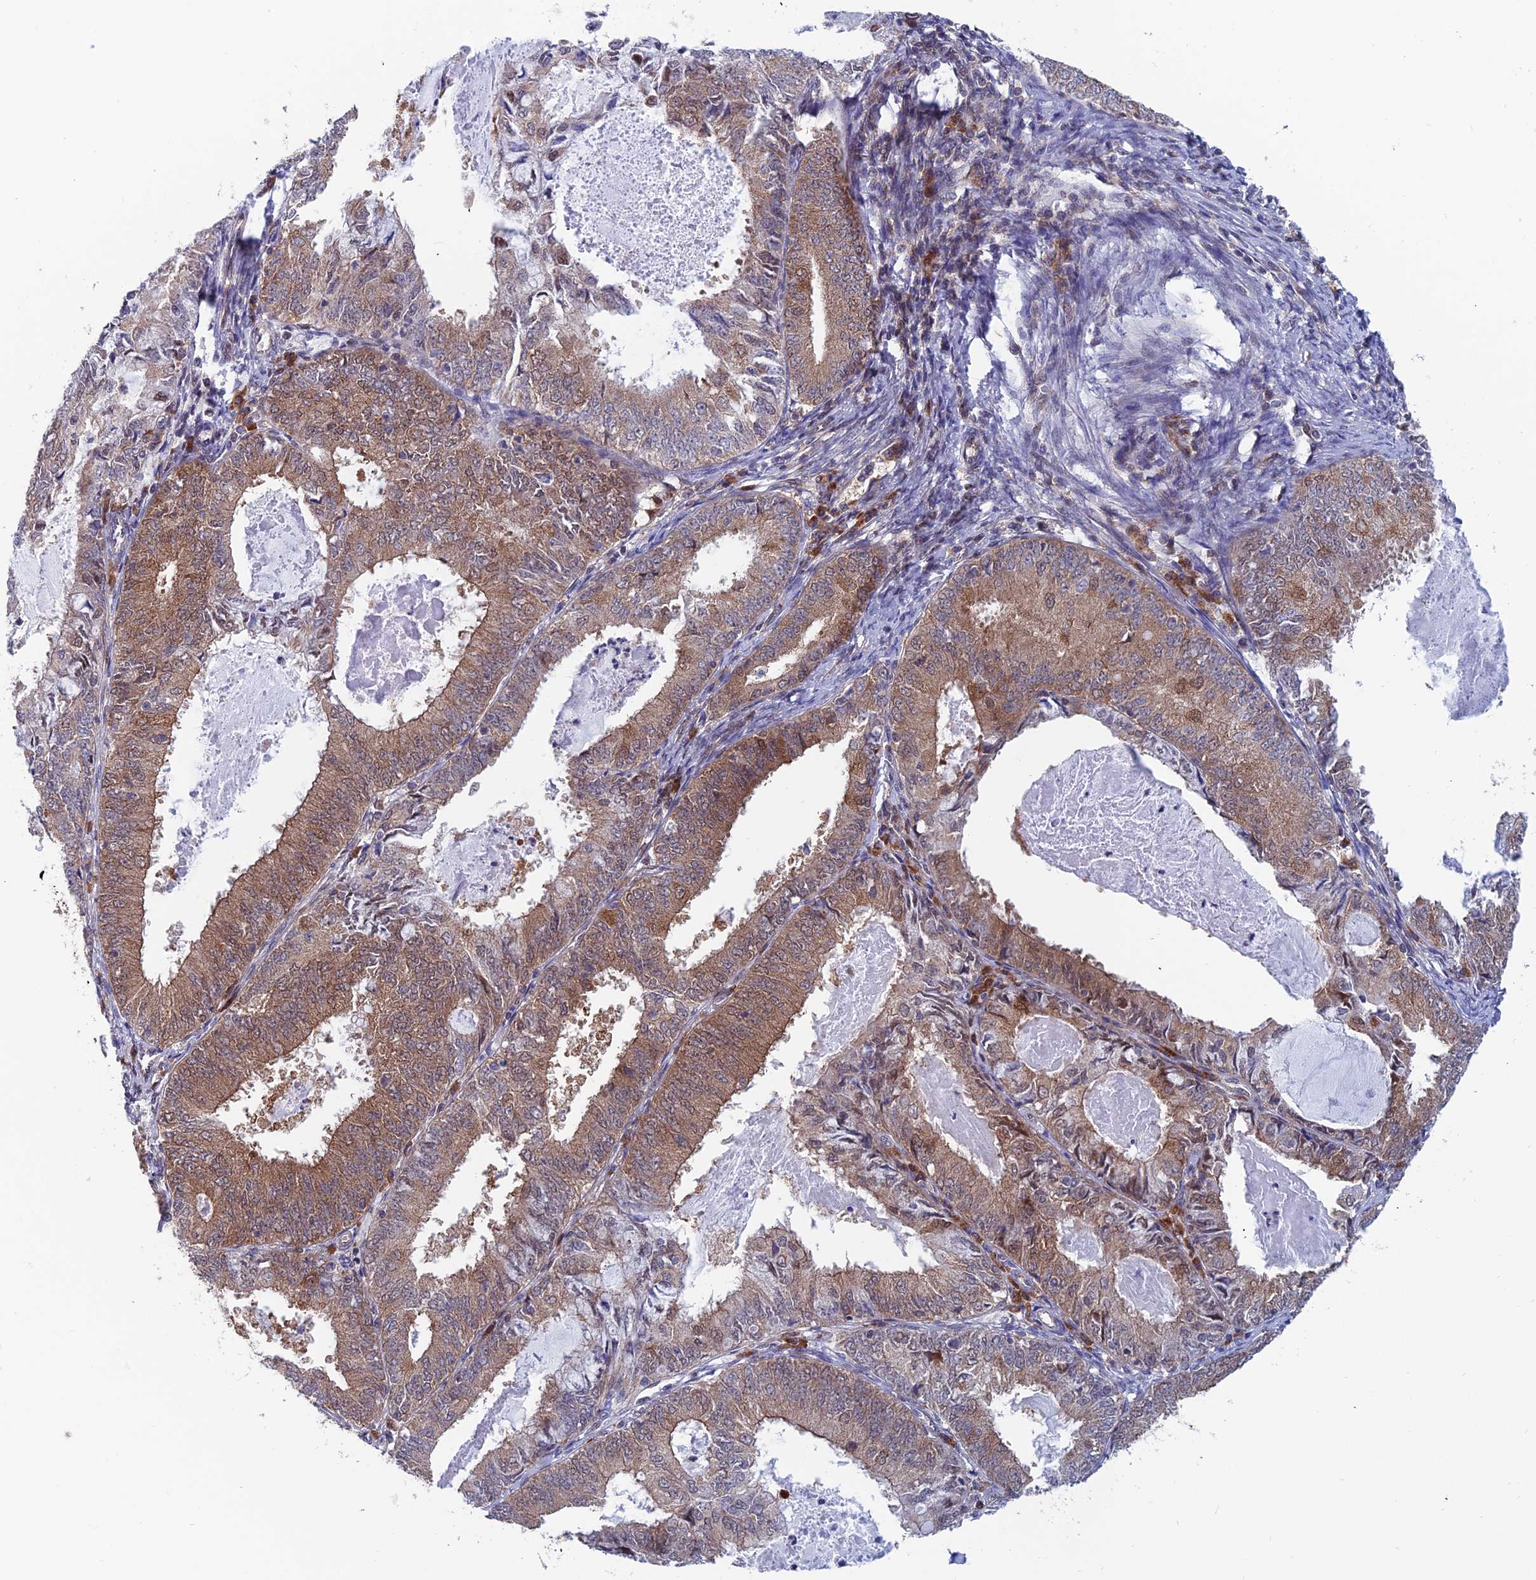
{"staining": {"intensity": "moderate", "quantity": ">75%", "location": "cytoplasmic/membranous,nuclear"}, "tissue": "endometrial cancer", "cell_type": "Tumor cells", "image_type": "cancer", "snomed": [{"axis": "morphology", "description": "Adenocarcinoma, NOS"}, {"axis": "topography", "description": "Endometrium"}], "caption": "Adenocarcinoma (endometrial) tissue reveals moderate cytoplasmic/membranous and nuclear staining in about >75% of tumor cells Ihc stains the protein in brown and the nuclei are stained blue.", "gene": "IGBP1", "patient": {"sex": "female", "age": 57}}